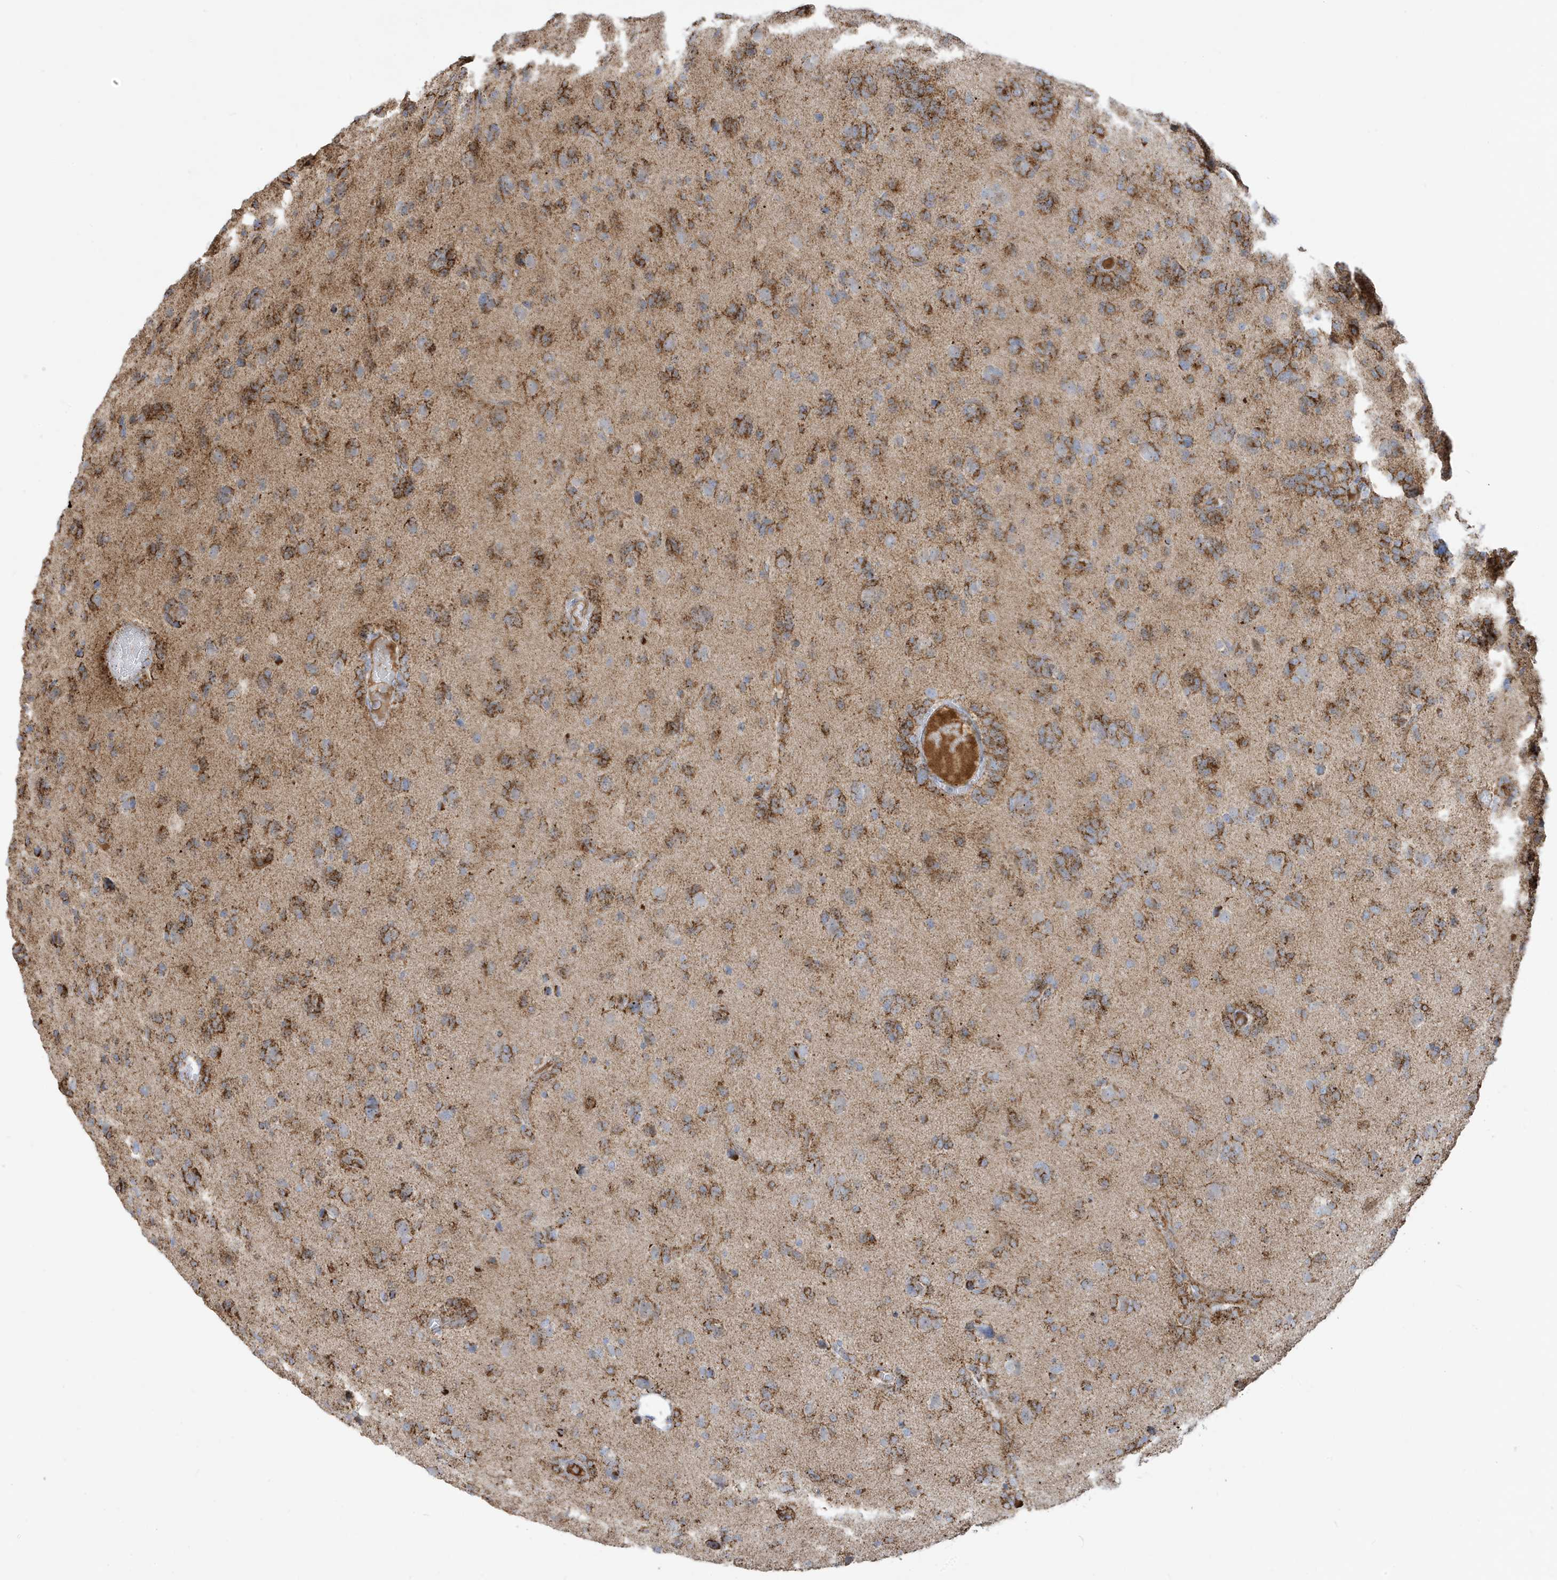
{"staining": {"intensity": "moderate", "quantity": ">75%", "location": "cytoplasmic/membranous"}, "tissue": "glioma", "cell_type": "Tumor cells", "image_type": "cancer", "snomed": [{"axis": "morphology", "description": "Glioma, malignant, High grade"}, {"axis": "topography", "description": "Brain"}], "caption": "High-grade glioma (malignant) was stained to show a protein in brown. There is medium levels of moderate cytoplasmic/membranous expression in approximately >75% of tumor cells.", "gene": "IFT57", "patient": {"sex": "female", "age": 59}}